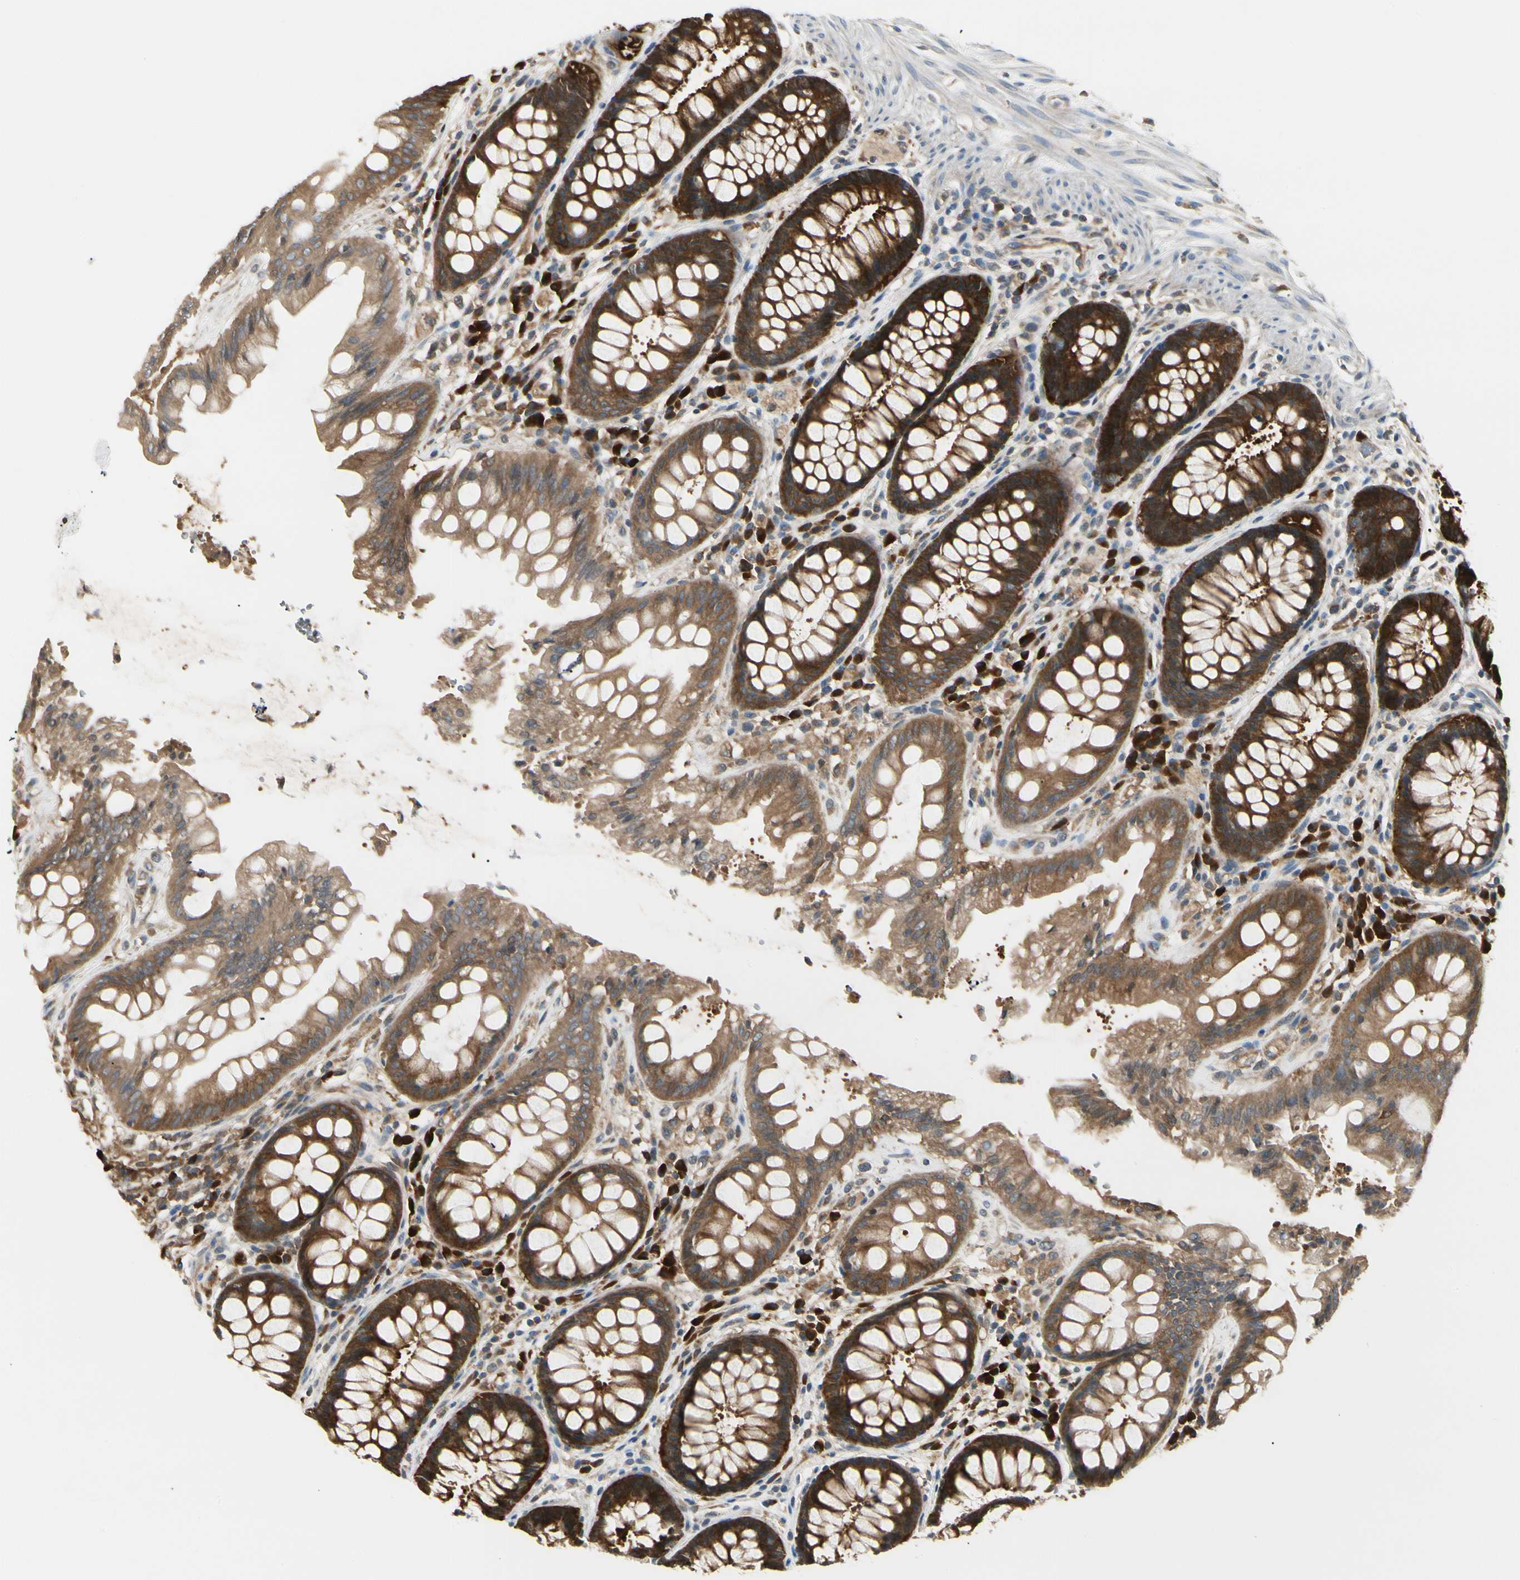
{"staining": {"intensity": "strong", "quantity": ">75%", "location": "cytoplasmic/membranous"}, "tissue": "rectum", "cell_type": "Glandular cells", "image_type": "normal", "snomed": [{"axis": "morphology", "description": "Normal tissue, NOS"}, {"axis": "topography", "description": "Rectum"}], "caption": "Immunohistochemistry (DAB) staining of normal rectum shows strong cytoplasmic/membranous protein positivity in approximately >75% of glandular cells.", "gene": "NME1", "patient": {"sex": "female", "age": 46}}